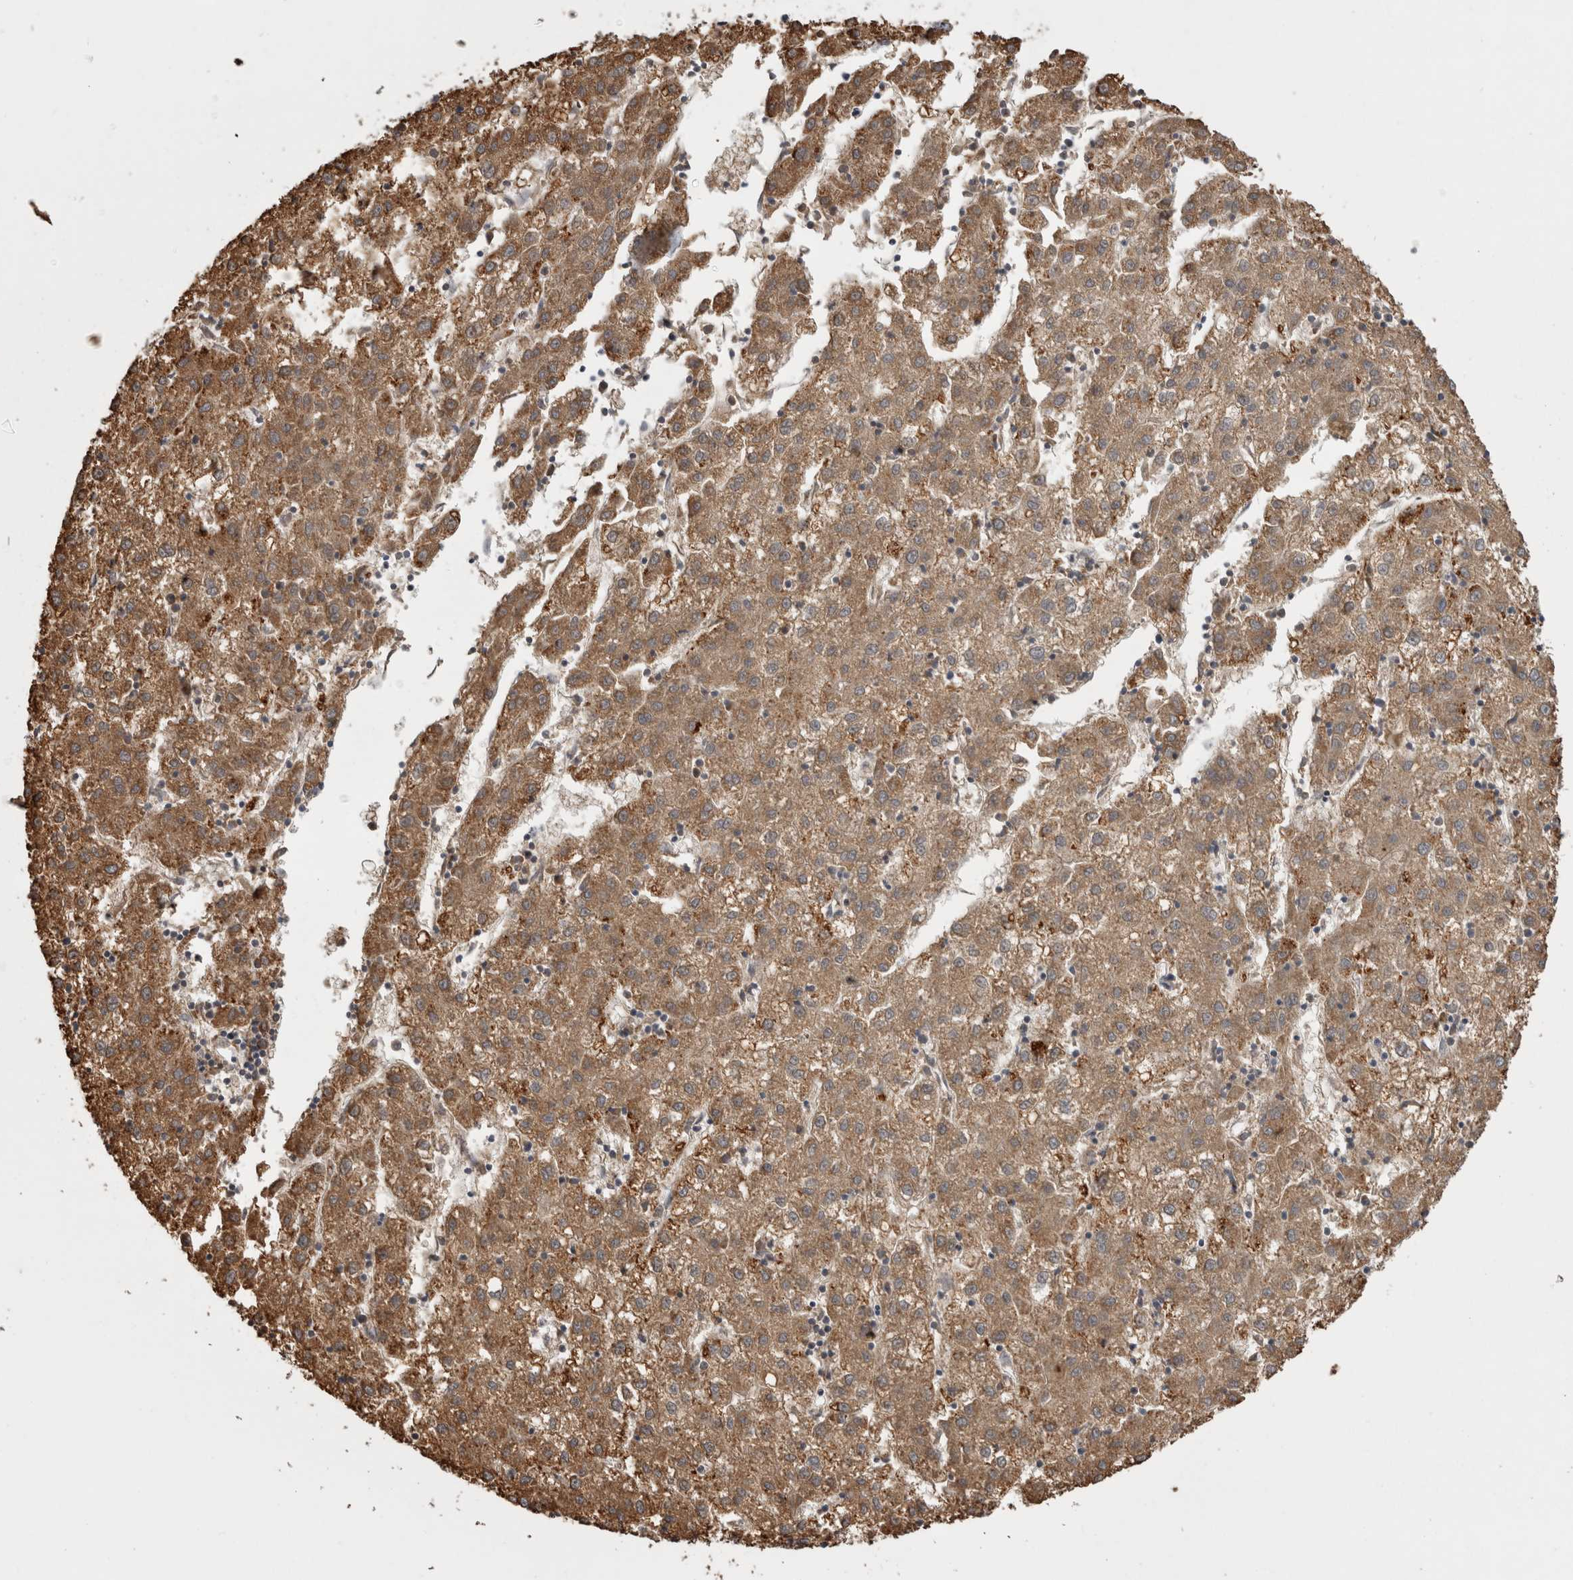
{"staining": {"intensity": "moderate", "quantity": ">75%", "location": "cytoplasmic/membranous"}, "tissue": "liver cancer", "cell_type": "Tumor cells", "image_type": "cancer", "snomed": [{"axis": "morphology", "description": "Carcinoma, Hepatocellular, NOS"}, {"axis": "topography", "description": "Liver"}], "caption": "Immunohistochemistry (IHC) of human liver cancer displays medium levels of moderate cytoplasmic/membranous expression in about >75% of tumor cells.", "gene": "ANXA13", "patient": {"sex": "male", "age": 72}}